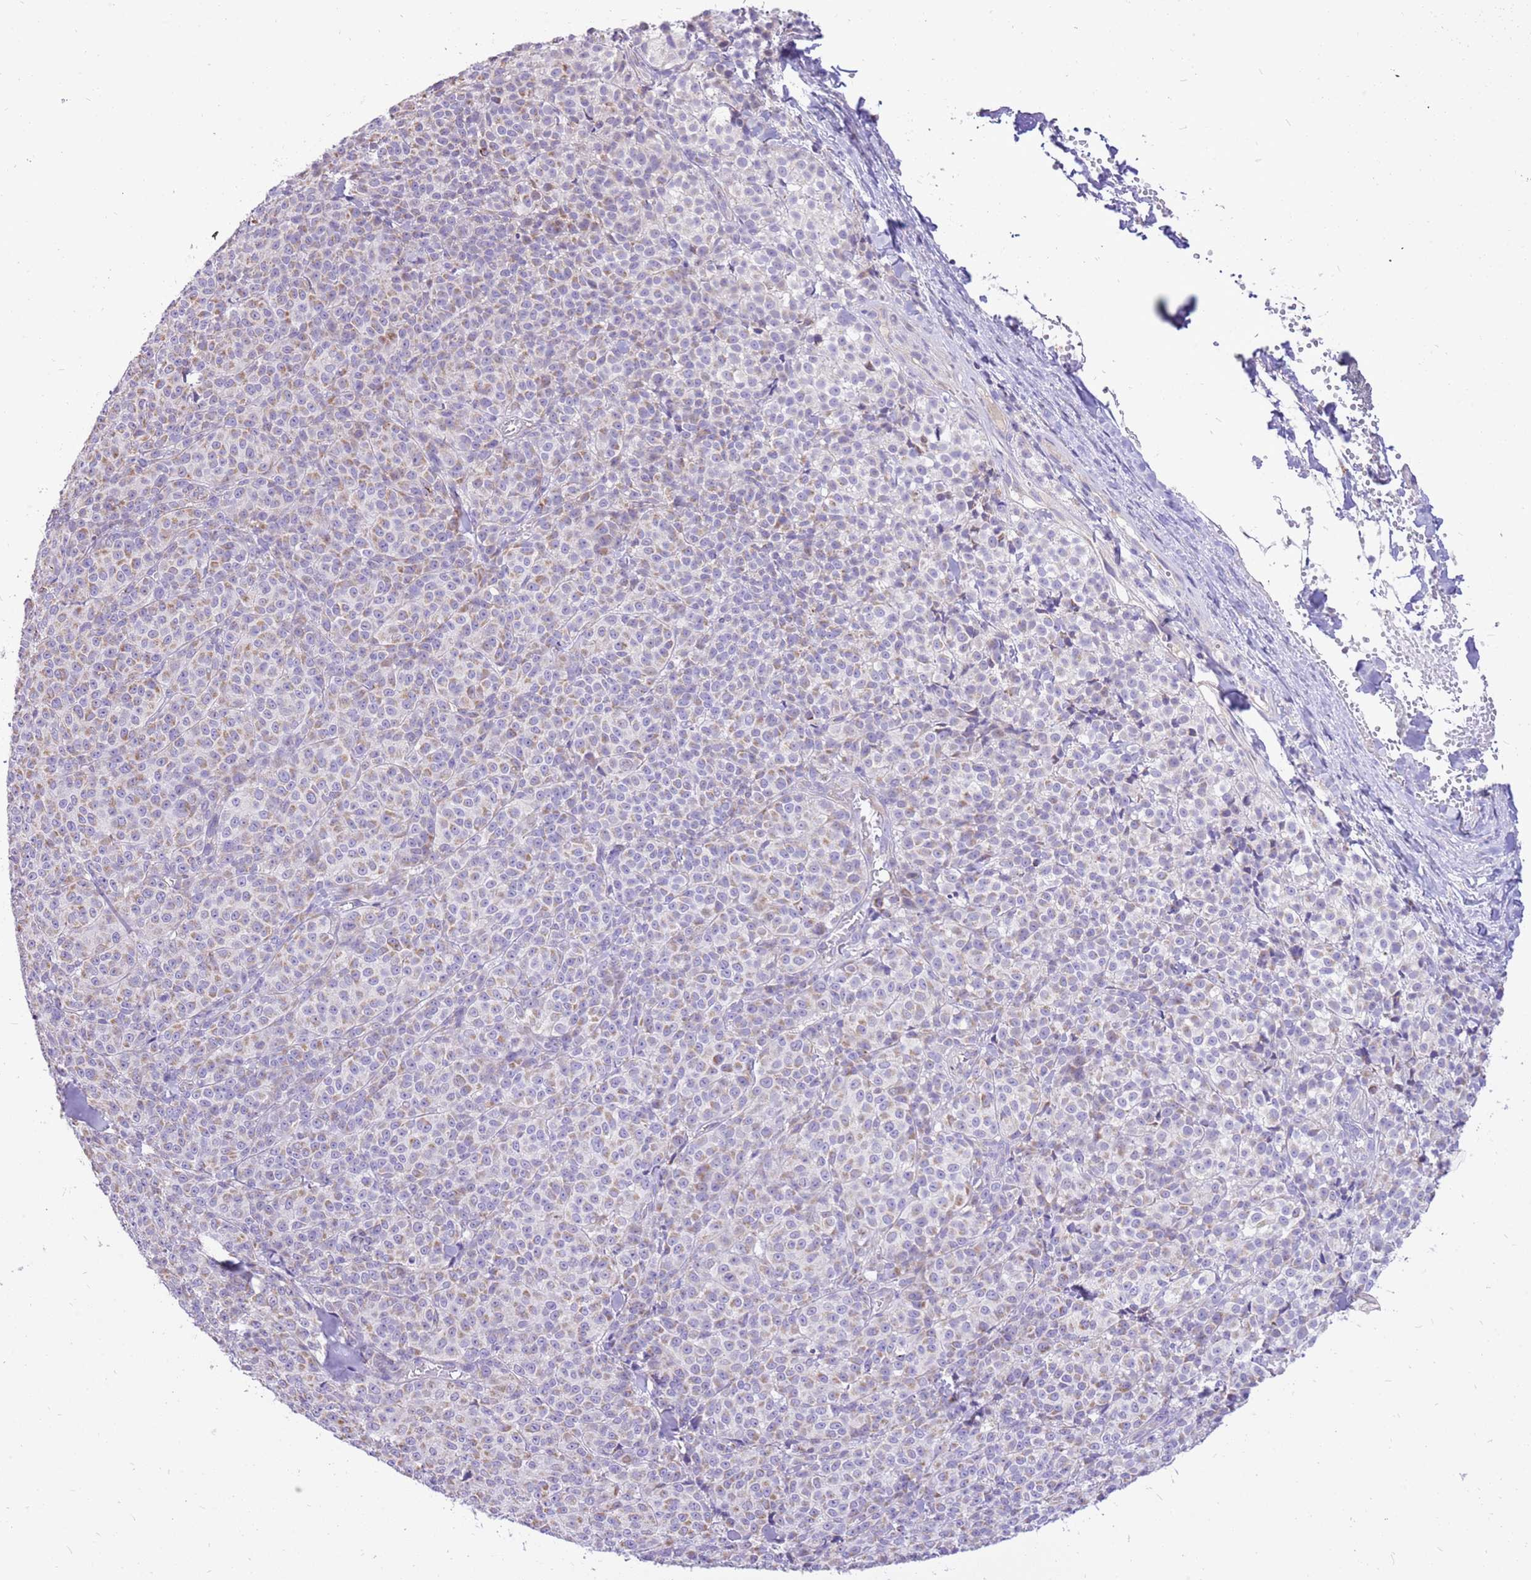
{"staining": {"intensity": "weak", "quantity": "25%-75%", "location": "cytoplasmic/membranous"}, "tissue": "melanoma", "cell_type": "Tumor cells", "image_type": "cancer", "snomed": [{"axis": "morphology", "description": "Normal tissue, NOS"}, {"axis": "morphology", "description": "Malignant melanoma, NOS"}, {"axis": "topography", "description": "Skin"}], "caption": "This image demonstrates melanoma stained with immunohistochemistry (IHC) to label a protein in brown. The cytoplasmic/membranous of tumor cells show weak positivity for the protein. Nuclei are counter-stained blue.", "gene": "COX17", "patient": {"sex": "female", "age": 34}}